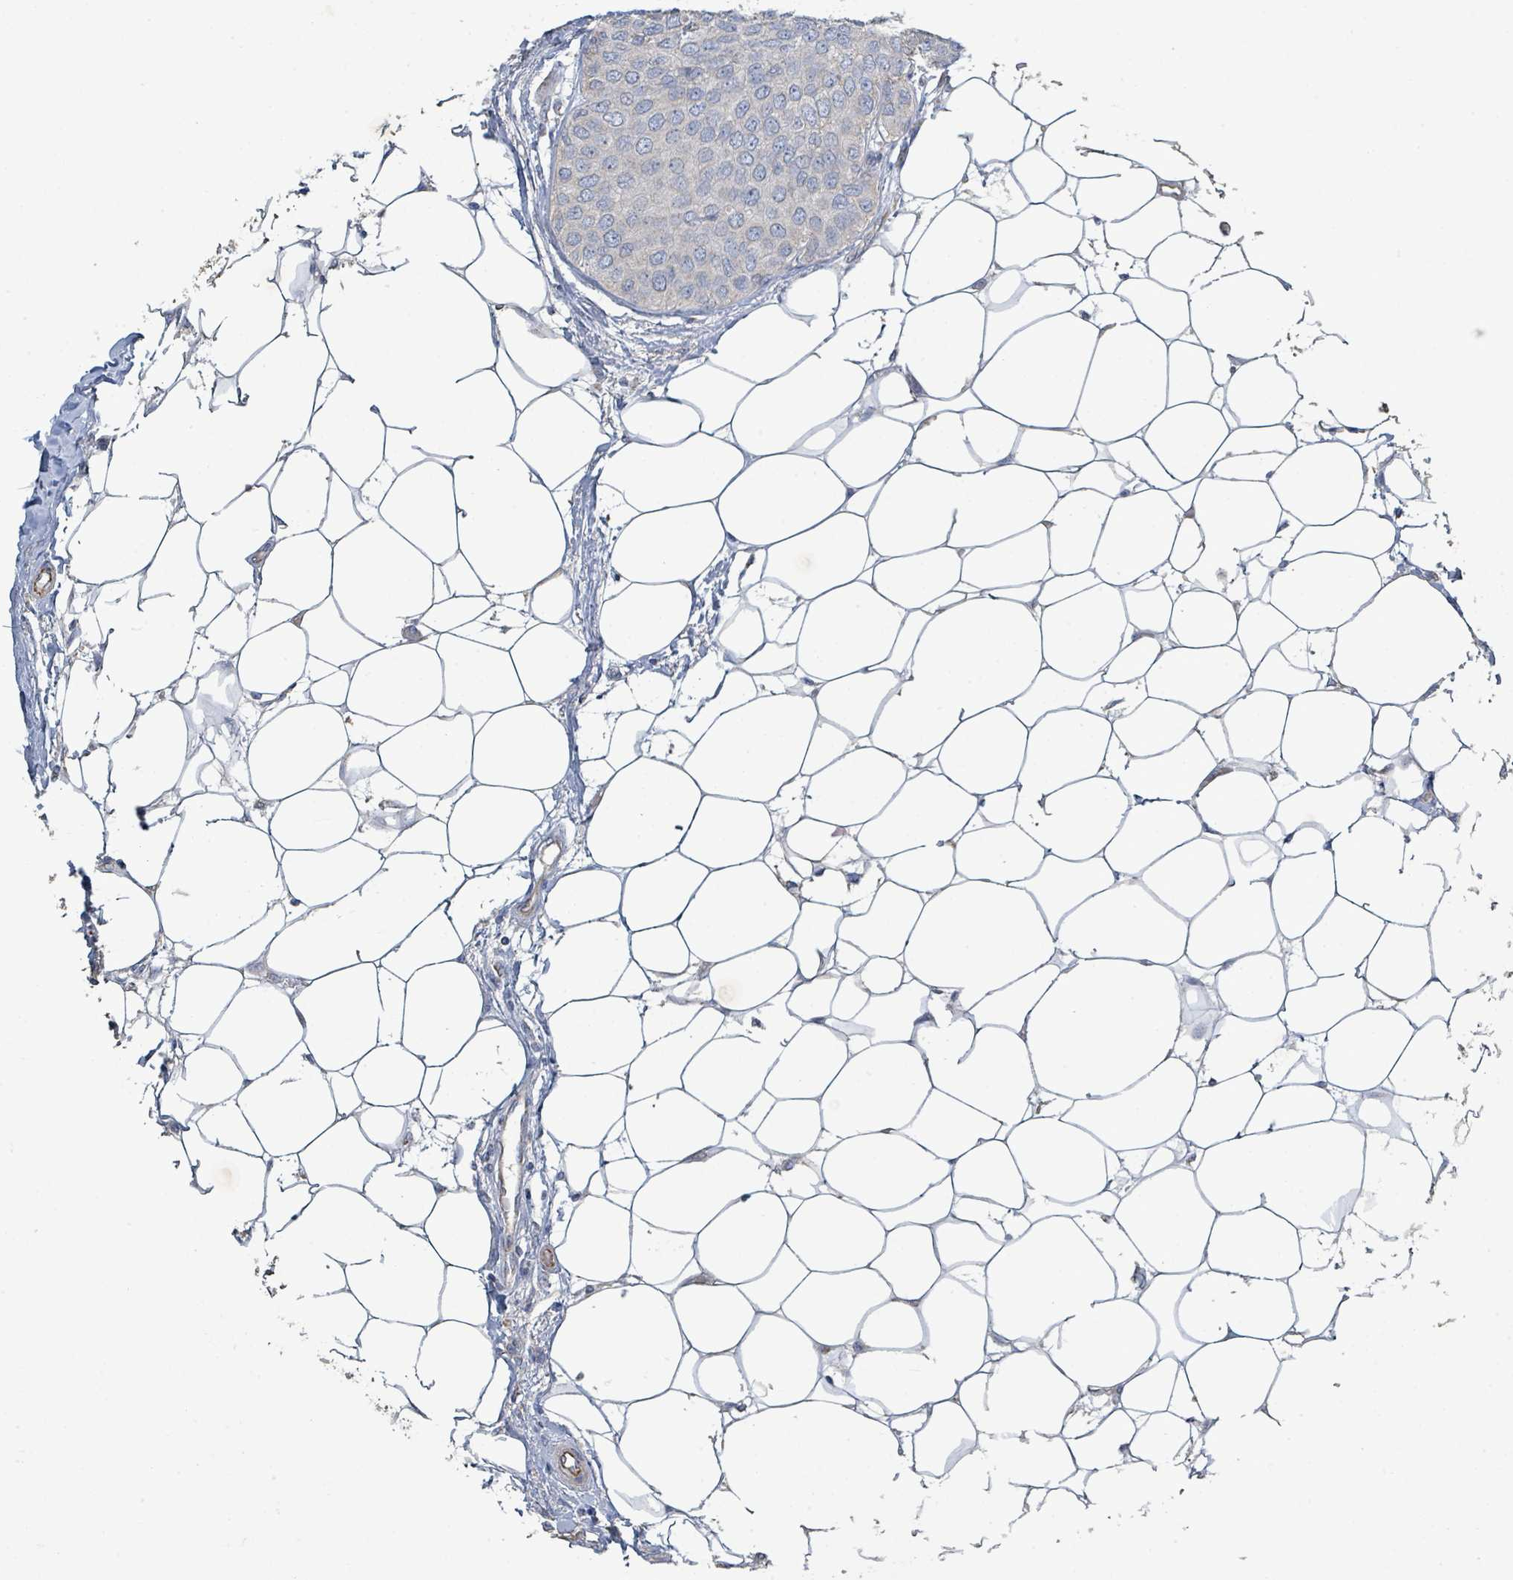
{"staining": {"intensity": "negative", "quantity": "none", "location": "none"}, "tissue": "breast cancer", "cell_type": "Tumor cells", "image_type": "cancer", "snomed": [{"axis": "morphology", "description": "Duct carcinoma"}, {"axis": "topography", "description": "Breast"}], "caption": "Immunohistochemical staining of intraductal carcinoma (breast) demonstrates no significant positivity in tumor cells.", "gene": "ALG12", "patient": {"sex": "female", "age": 72}}